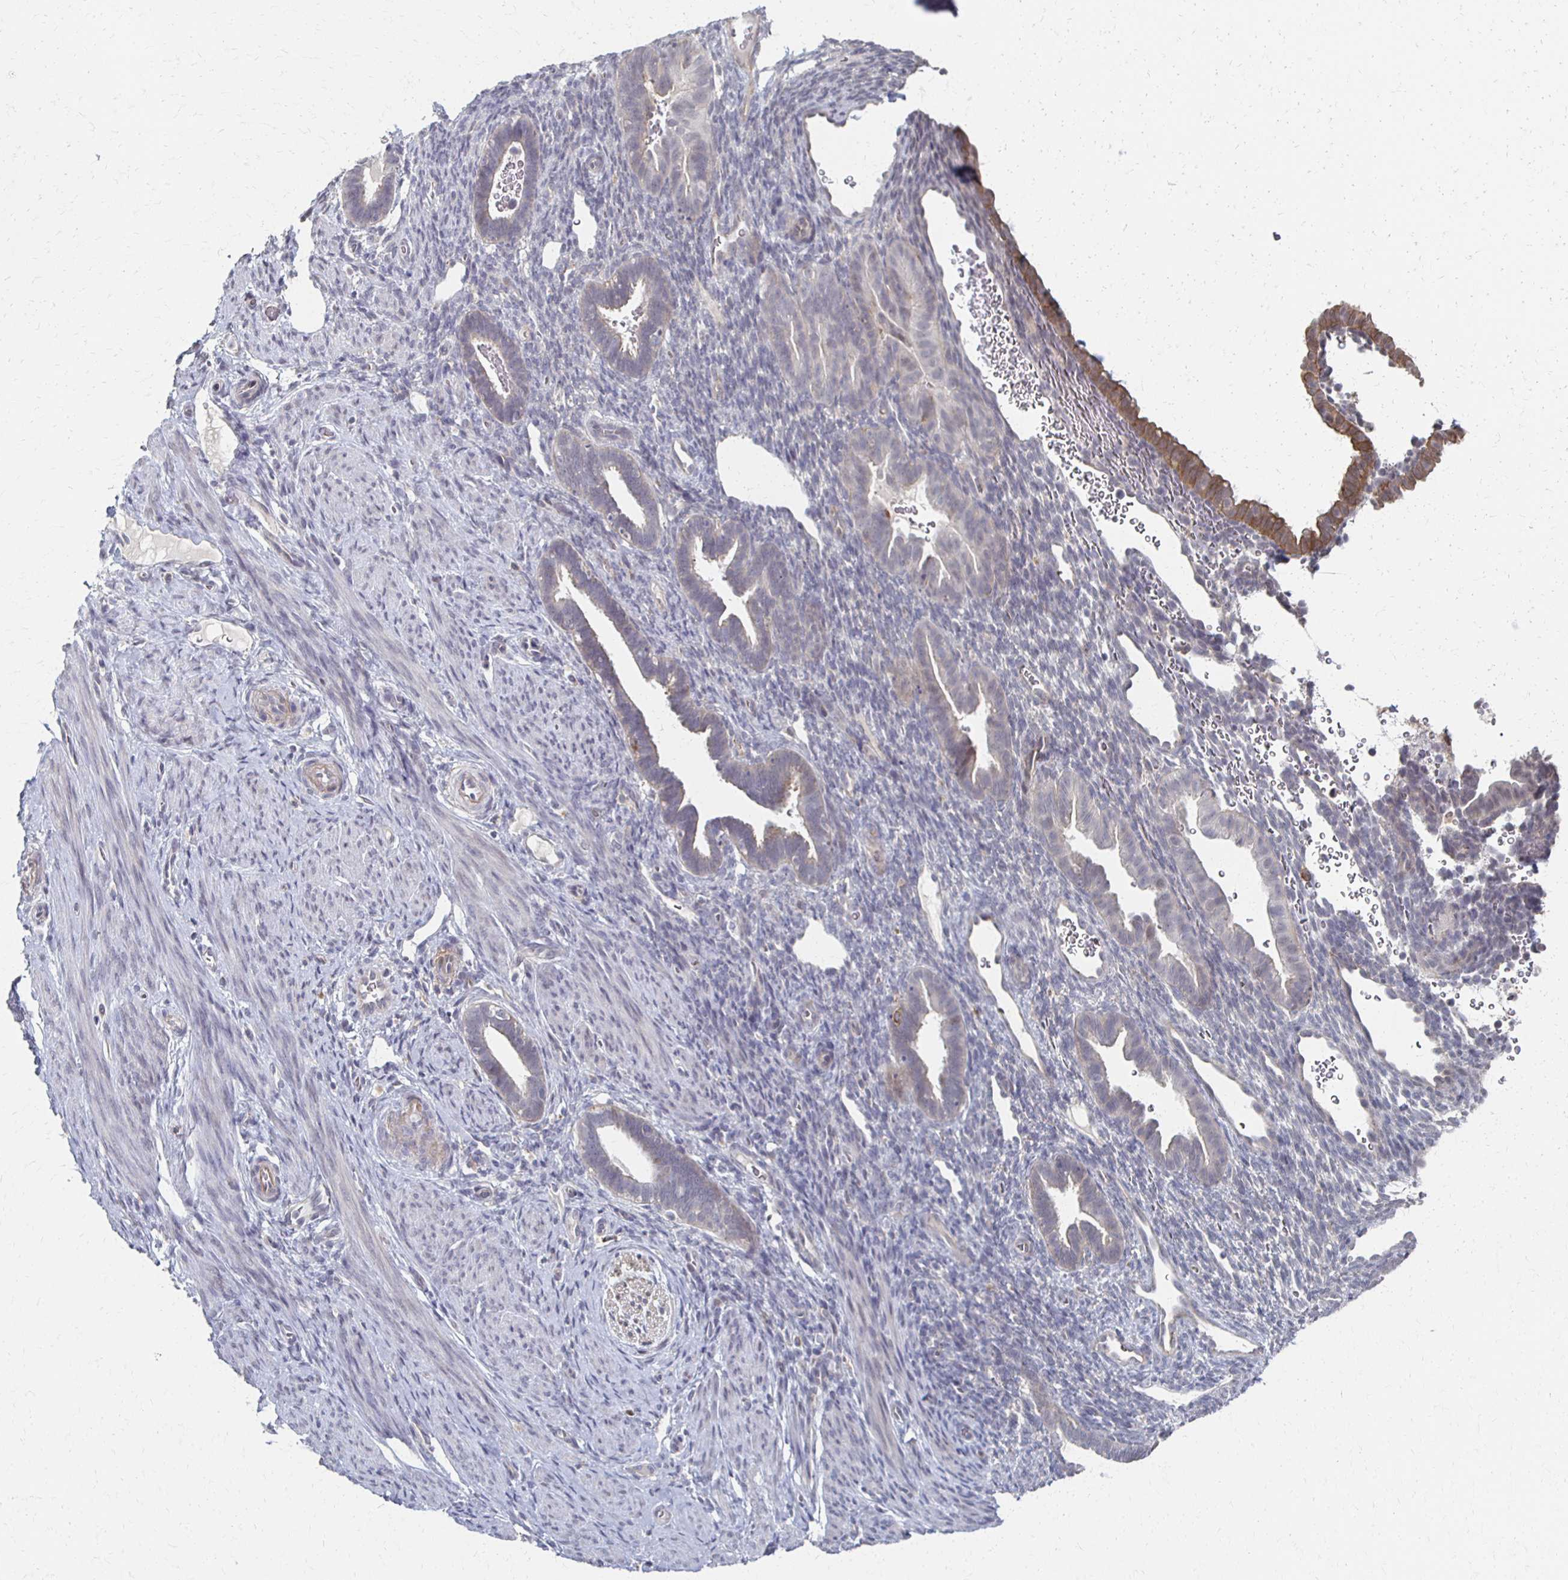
{"staining": {"intensity": "negative", "quantity": "none", "location": "none"}, "tissue": "endometrium", "cell_type": "Cells in endometrial stroma", "image_type": "normal", "snomed": [{"axis": "morphology", "description": "Normal tissue, NOS"}, {"axis": "topography", "description": "Endometrium"}], "caption": "Immunohistochemistry of unremarkable endometrium reveals no expression in cells in endometrial stroma. (Brightfield microscopy of DAB (3,3'-diaminobenzidine) immunohistochemistry (IHC) at high magnification).", "gene": "DAB1", "patient": {"sex": "female", "age": 34}}